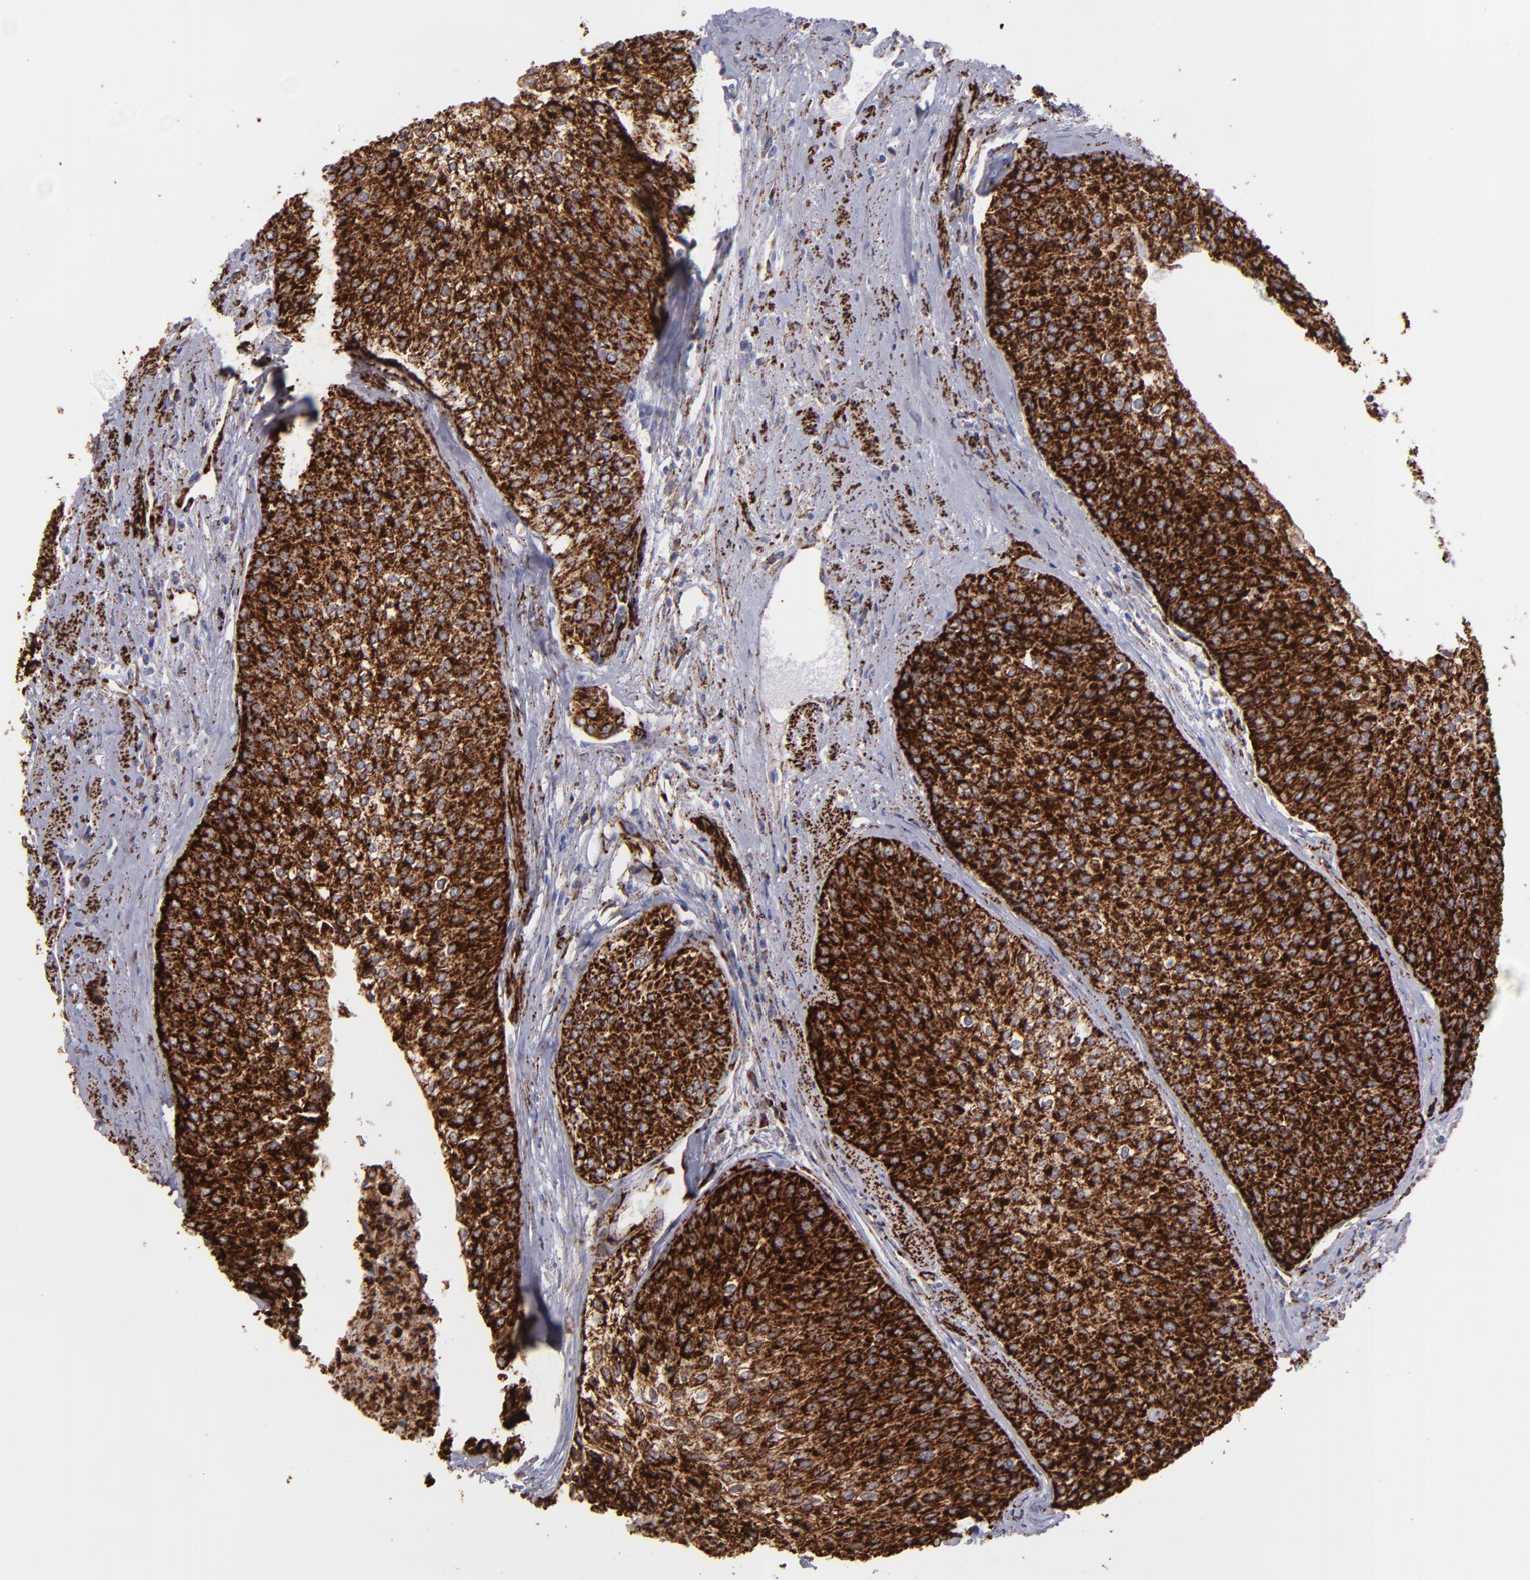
{"staining": {"intensity": "strong", "quantity": ">75%", "location": "cytoplasmic/membranous"}, "tissue": "urothelial cancer", "cell_type": "Tumor cells", "image_type": "cancer", "snomed": [{"axis": "morphology", "description": "Urothelial carcinoma, Low grade"}, {"axis": "topography", "description": "Urinary bladder"}], "caption": "IHC (DAB) staining of human urothelial cancer demonstrates strong cytoplasmic/membranous protein expression in about >75% of tumor cells.", "gene": "MAOB", "patient": {"sex": "female", "age": 73}}